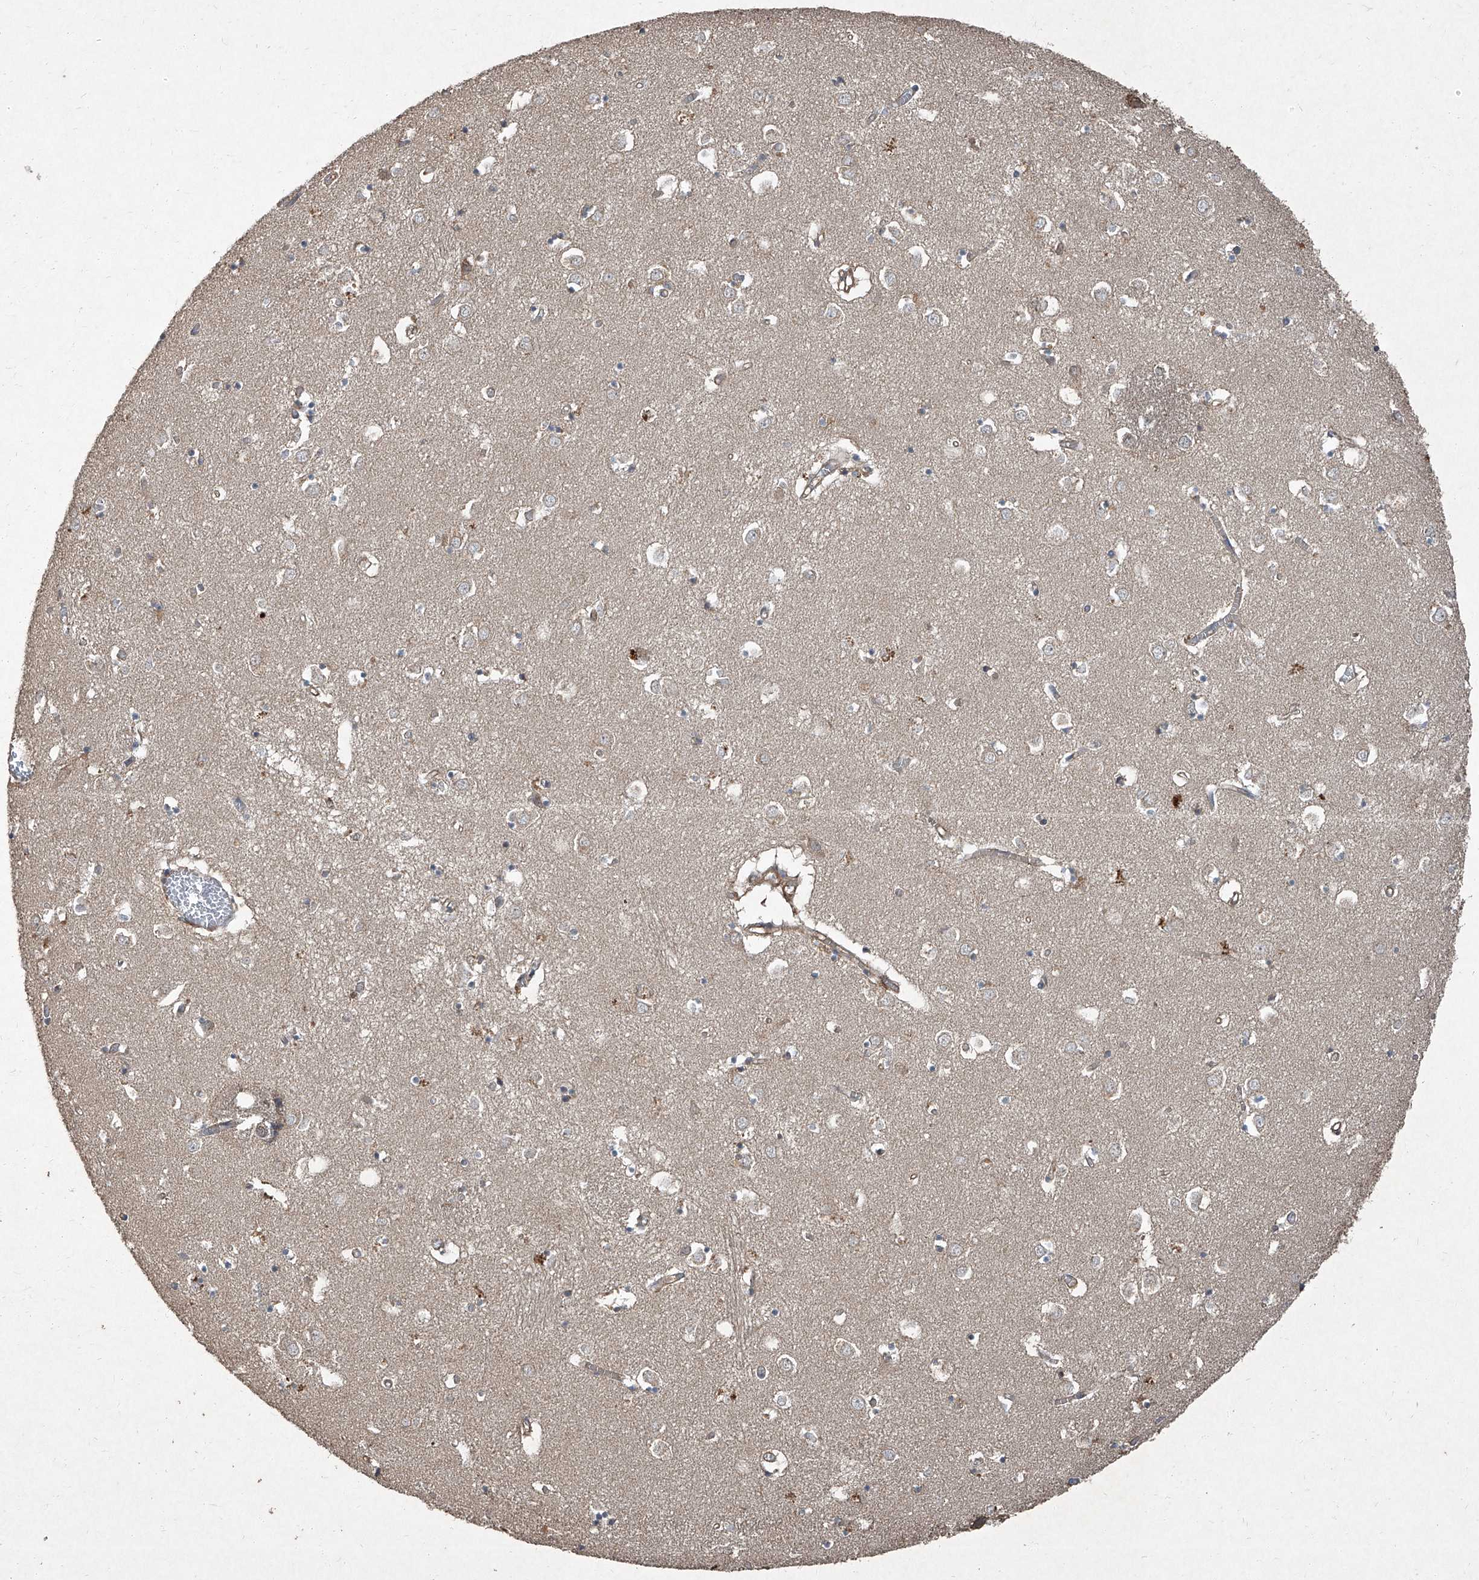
{"staining": {"intensity": "weak", "quantity": "25%-75%", "location": "cytoplasmic/membranous"}, "tissue": "caudate", "cell_type": "Glial cells", "image_type": "normal", "snomed": [{"axis": "morphology", "description": "Normal tissue, NOS"}, {"axis": "topography", "description": "Lateral ventricle wall"}], "caption": "Immunohistochemistry (IHC) image of normal caudate stained for a protein (brown), which displays low levels of weak cytoplasmic/membranous positivity in approximately 25%-75% of glial cells.", "gene": "CCN1", "patient": {"sex": "male", "age": 70}}